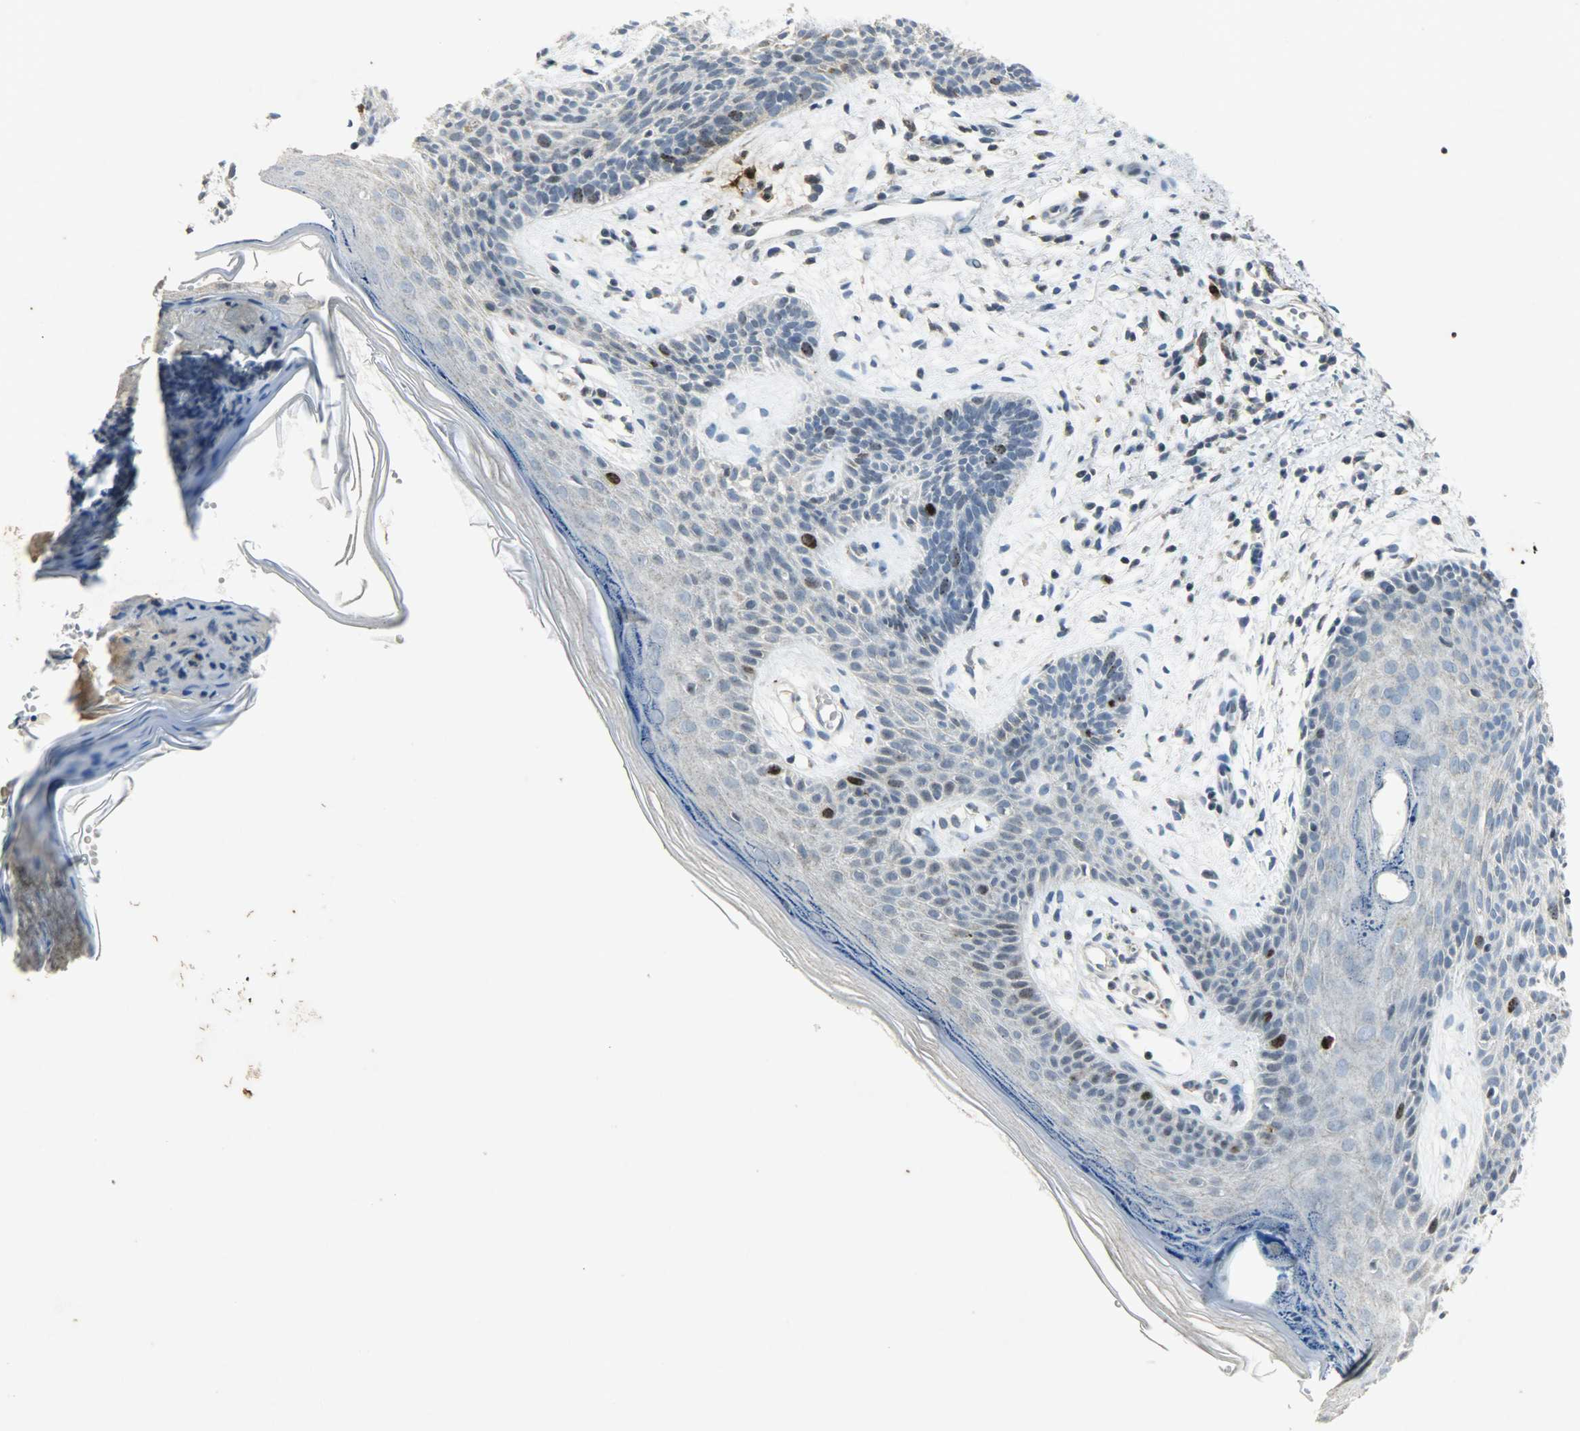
{"staining": {"intensity": "strong", "quantity": "<25%", "location": "nuclear"}, "tissue": "skin cancer", "cell_type": "Tumor cells", "image_type": "cancer", "snomed": [{"axis": "morphology", "description": "Normal tissue, NOS"}, {"axis": "morphology", "description": "Basal cell carcinoma"}, {"axis": "topography", "description": "Skin"}], "caption": "Basal cell carcinoma (skin) stained with DAB (3,3'-diaminobenzidine) IHC displays medium levels of strong nuclear positivity in about <25% of tumor cells.", "gene": "AURKB", "patient": {"sex": "female", "age": 69}}